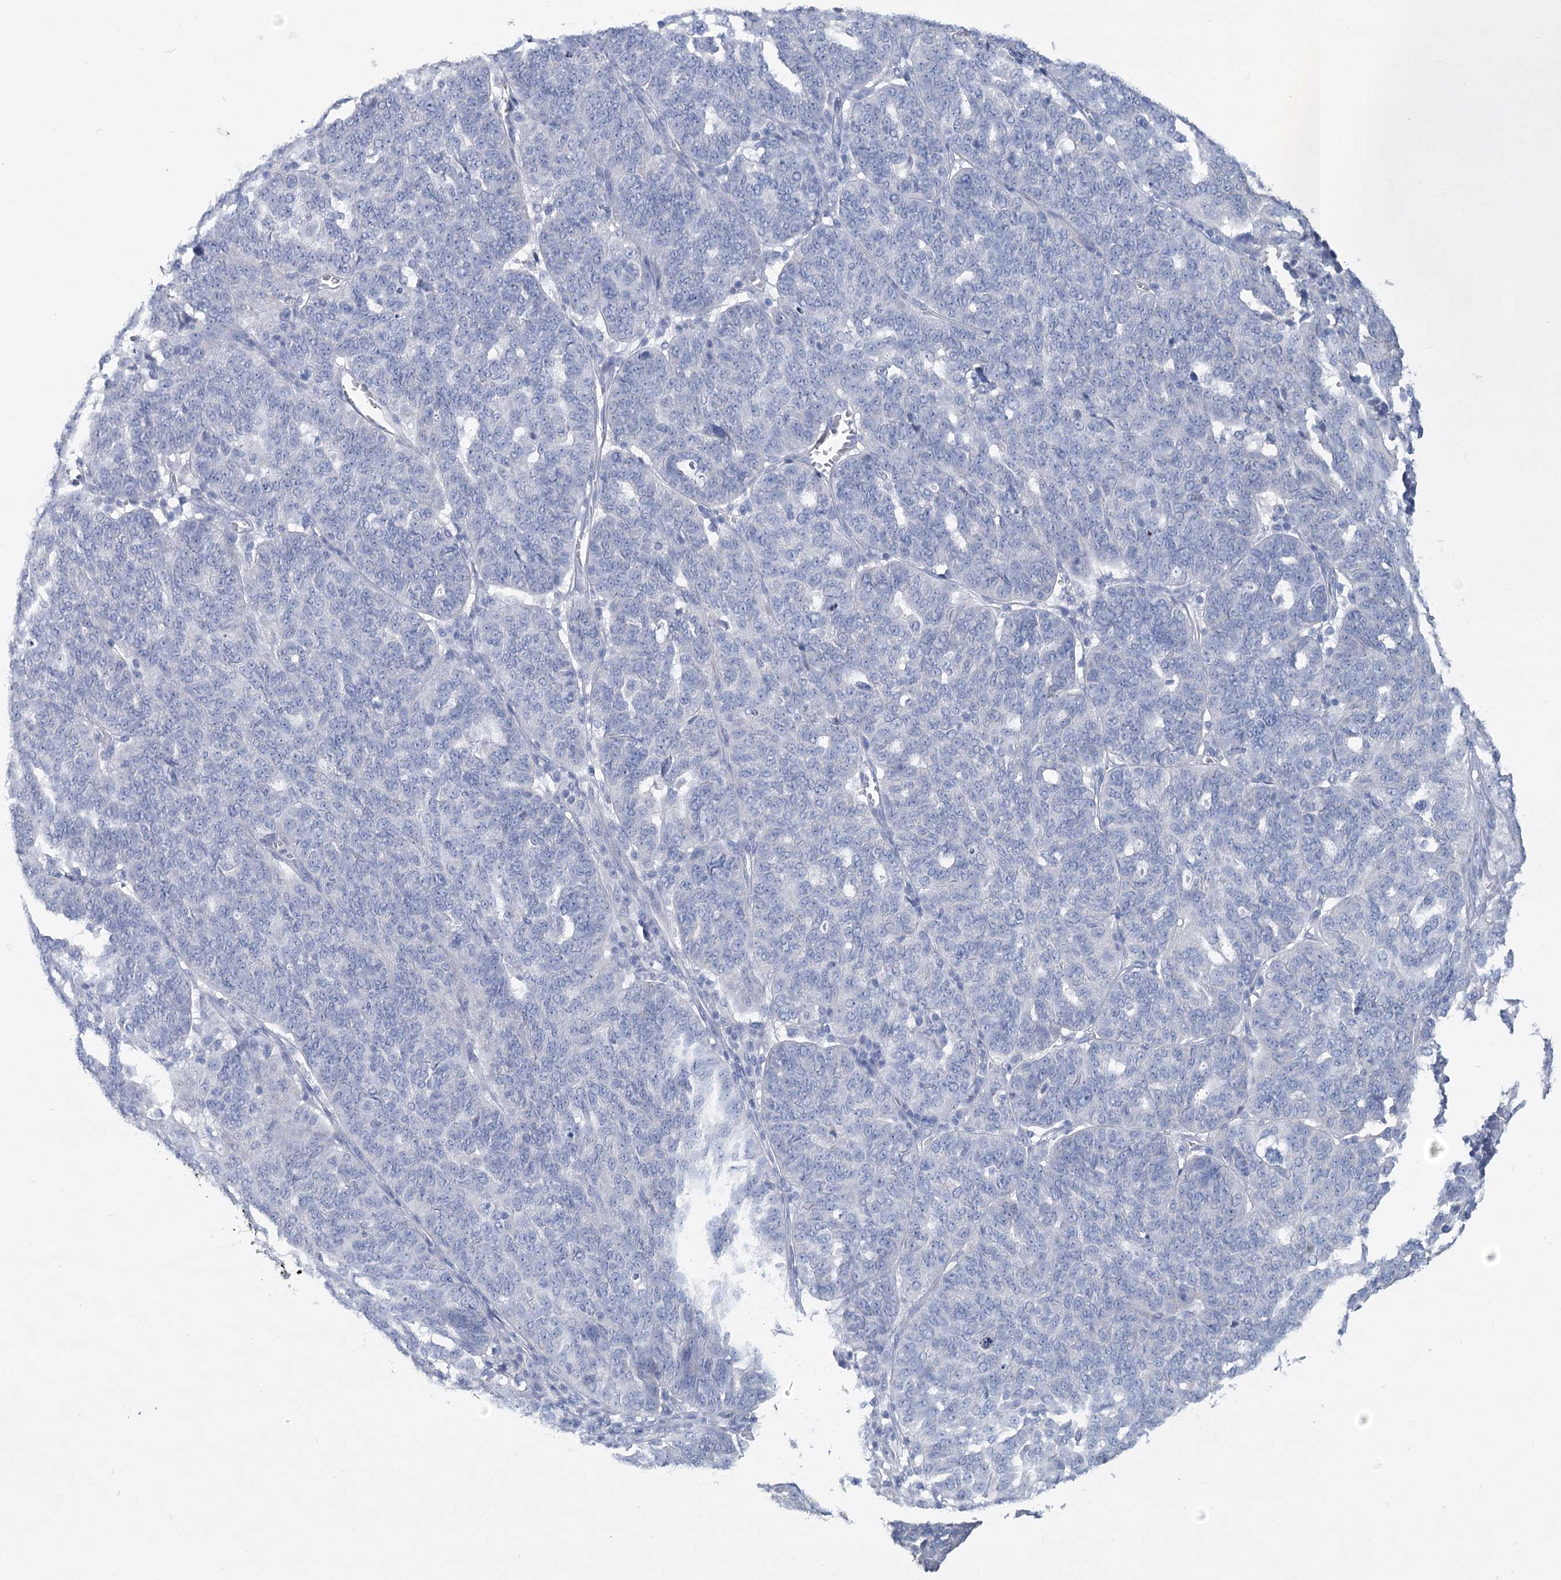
{"staining": {"intensity": "negative", "quantity": "none", "location": "none"}, "tissue": "ovarian cancer", "cell_type": "Tumor cells", "image_type": "cancer", "snomed": [{"axis": "morphology", "description": "Cystadenocarcinoma, serous, NOS"}, {"axis": "topography", "description": "Ovary"}], "caption": "IHC of human ovarian cancer (serous cystadenocarcinoma) reveals no expression in tumor cells.", "gene": "SLC9A3", "patient": {"sex": "female", "age": 59}}